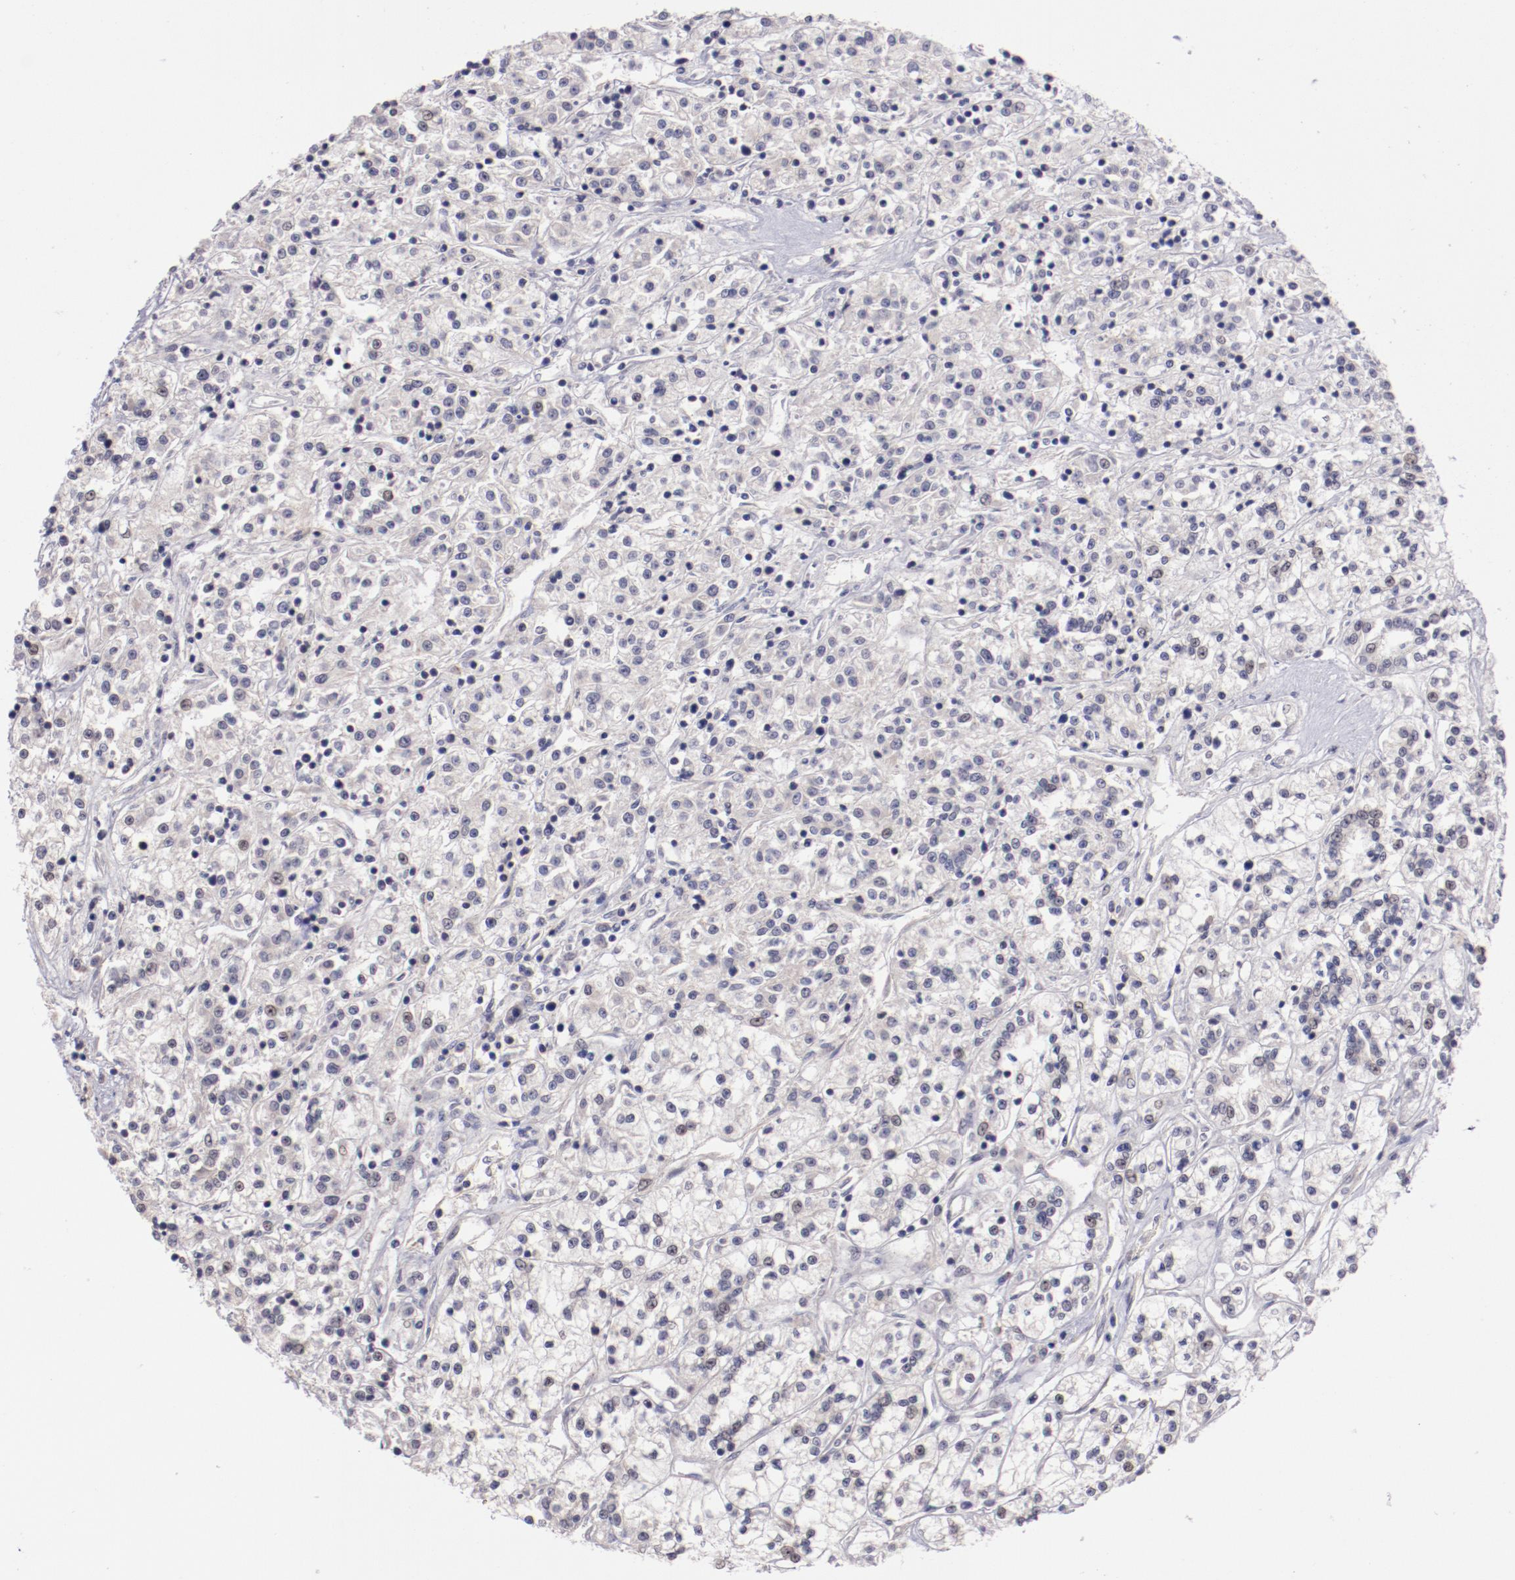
{"staining": {"intensity": "weak", "quantity": "<25%", "location": "nuclear"}, "tissue": "renal cancer", "cell_type": "Tumor cells", "image_type": "cancer", "snomed": [{"axis": "morphology", "description": "Adenocarcinoma, NOS"}, {"axis": "topography", "description": "Kidney"}], "caption": "Adenocarcinoma (renal) was stained to show a protein in brown. There is no significant expression in tumor cells.", "gene": "NRXN3", "patient": {"sex": "female", "age": 76}}